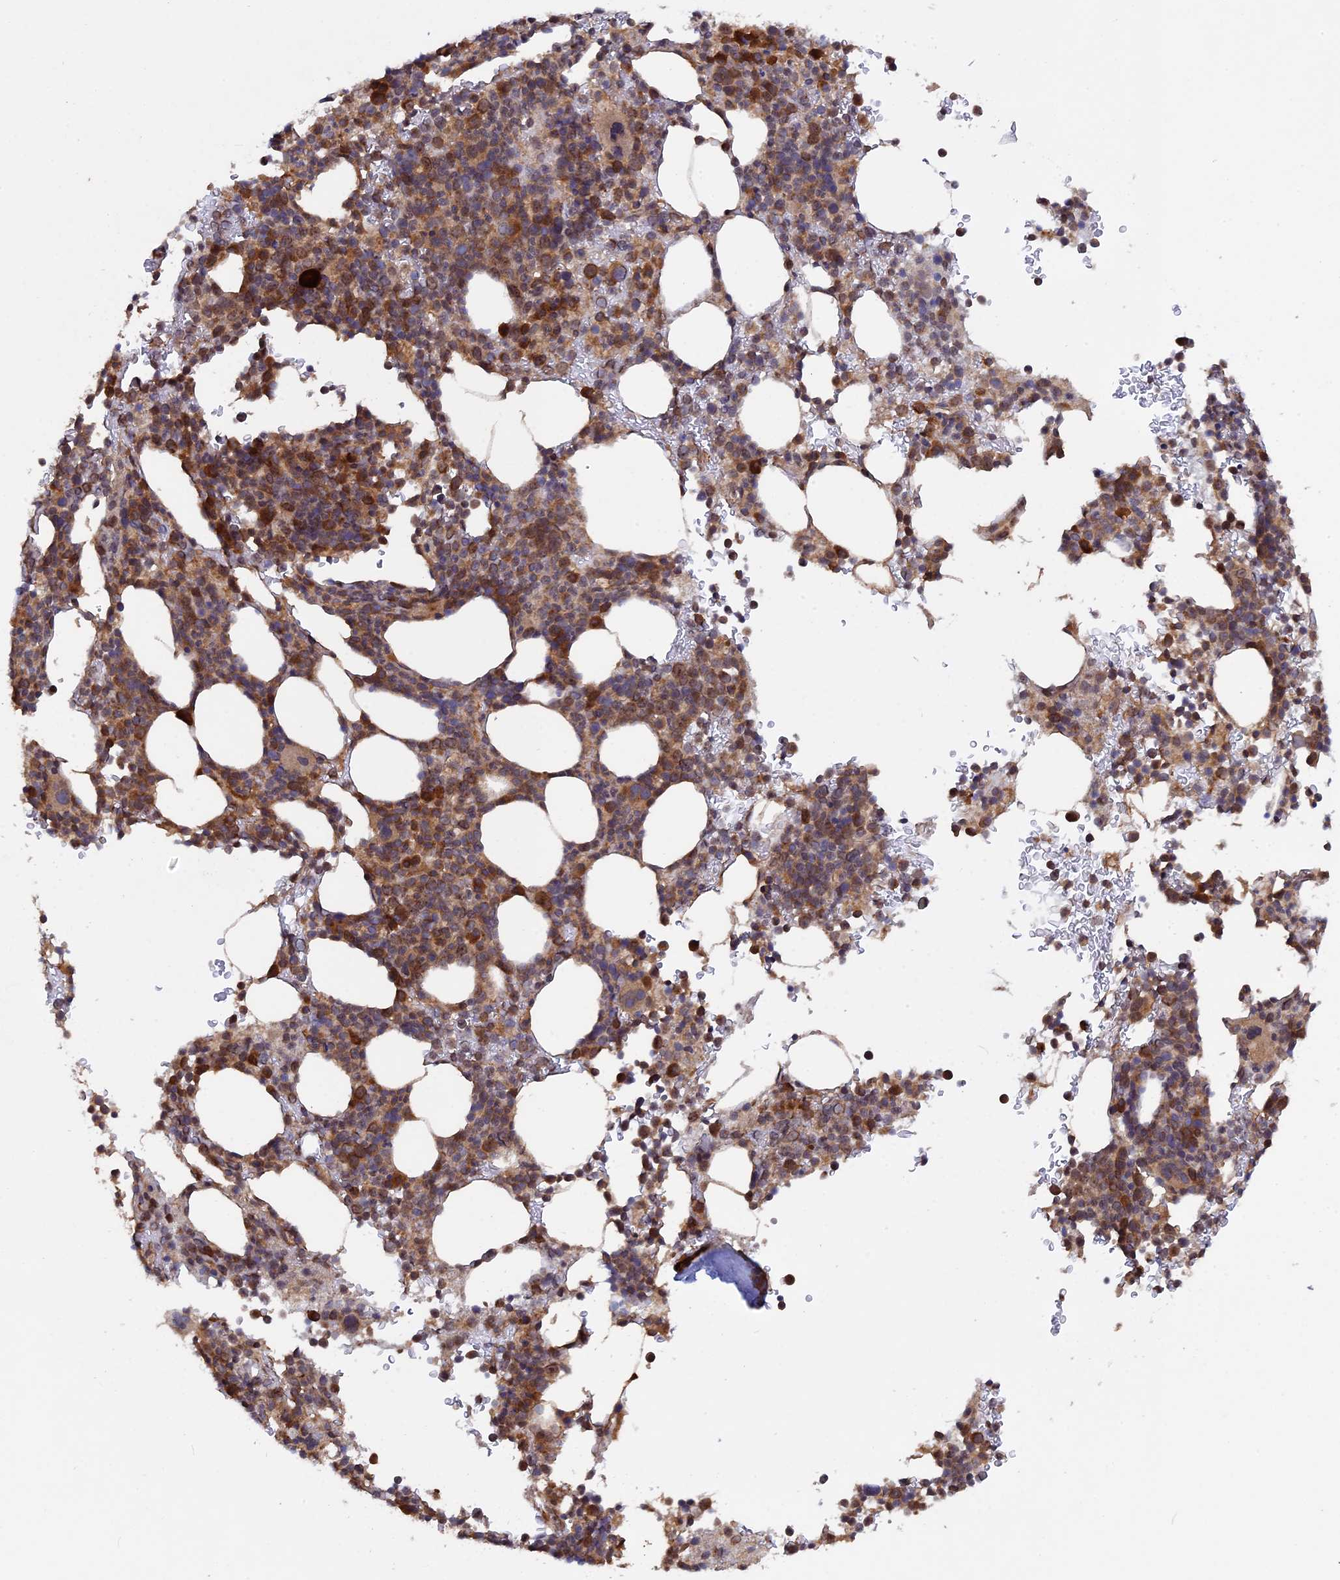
{"staining": {"intensity": "moderate", "quantity": ">75%", "location": "cytoplasmic/membranous"}, "tissue": "bone marrow", "cell_type": "Hematopoietic cells", "image_type": "normal", "snomed": [{"axis": "morphology", "description": "Normal tissue, NOS"}, {"axis": "topography", "description": "Bone marrow"}], "caption": "Protein expression analysis of normal human bone marrow reveals moderate cytoplasmic/membranous staining in approximately >75% of hematopoietic cells. Using DAB (brown) and hematoxylin (blue) stains, captured at high magnification using brightfield microscopy.", "gene": "RAB15", "patient": {"sex": "female", "age": 82}}